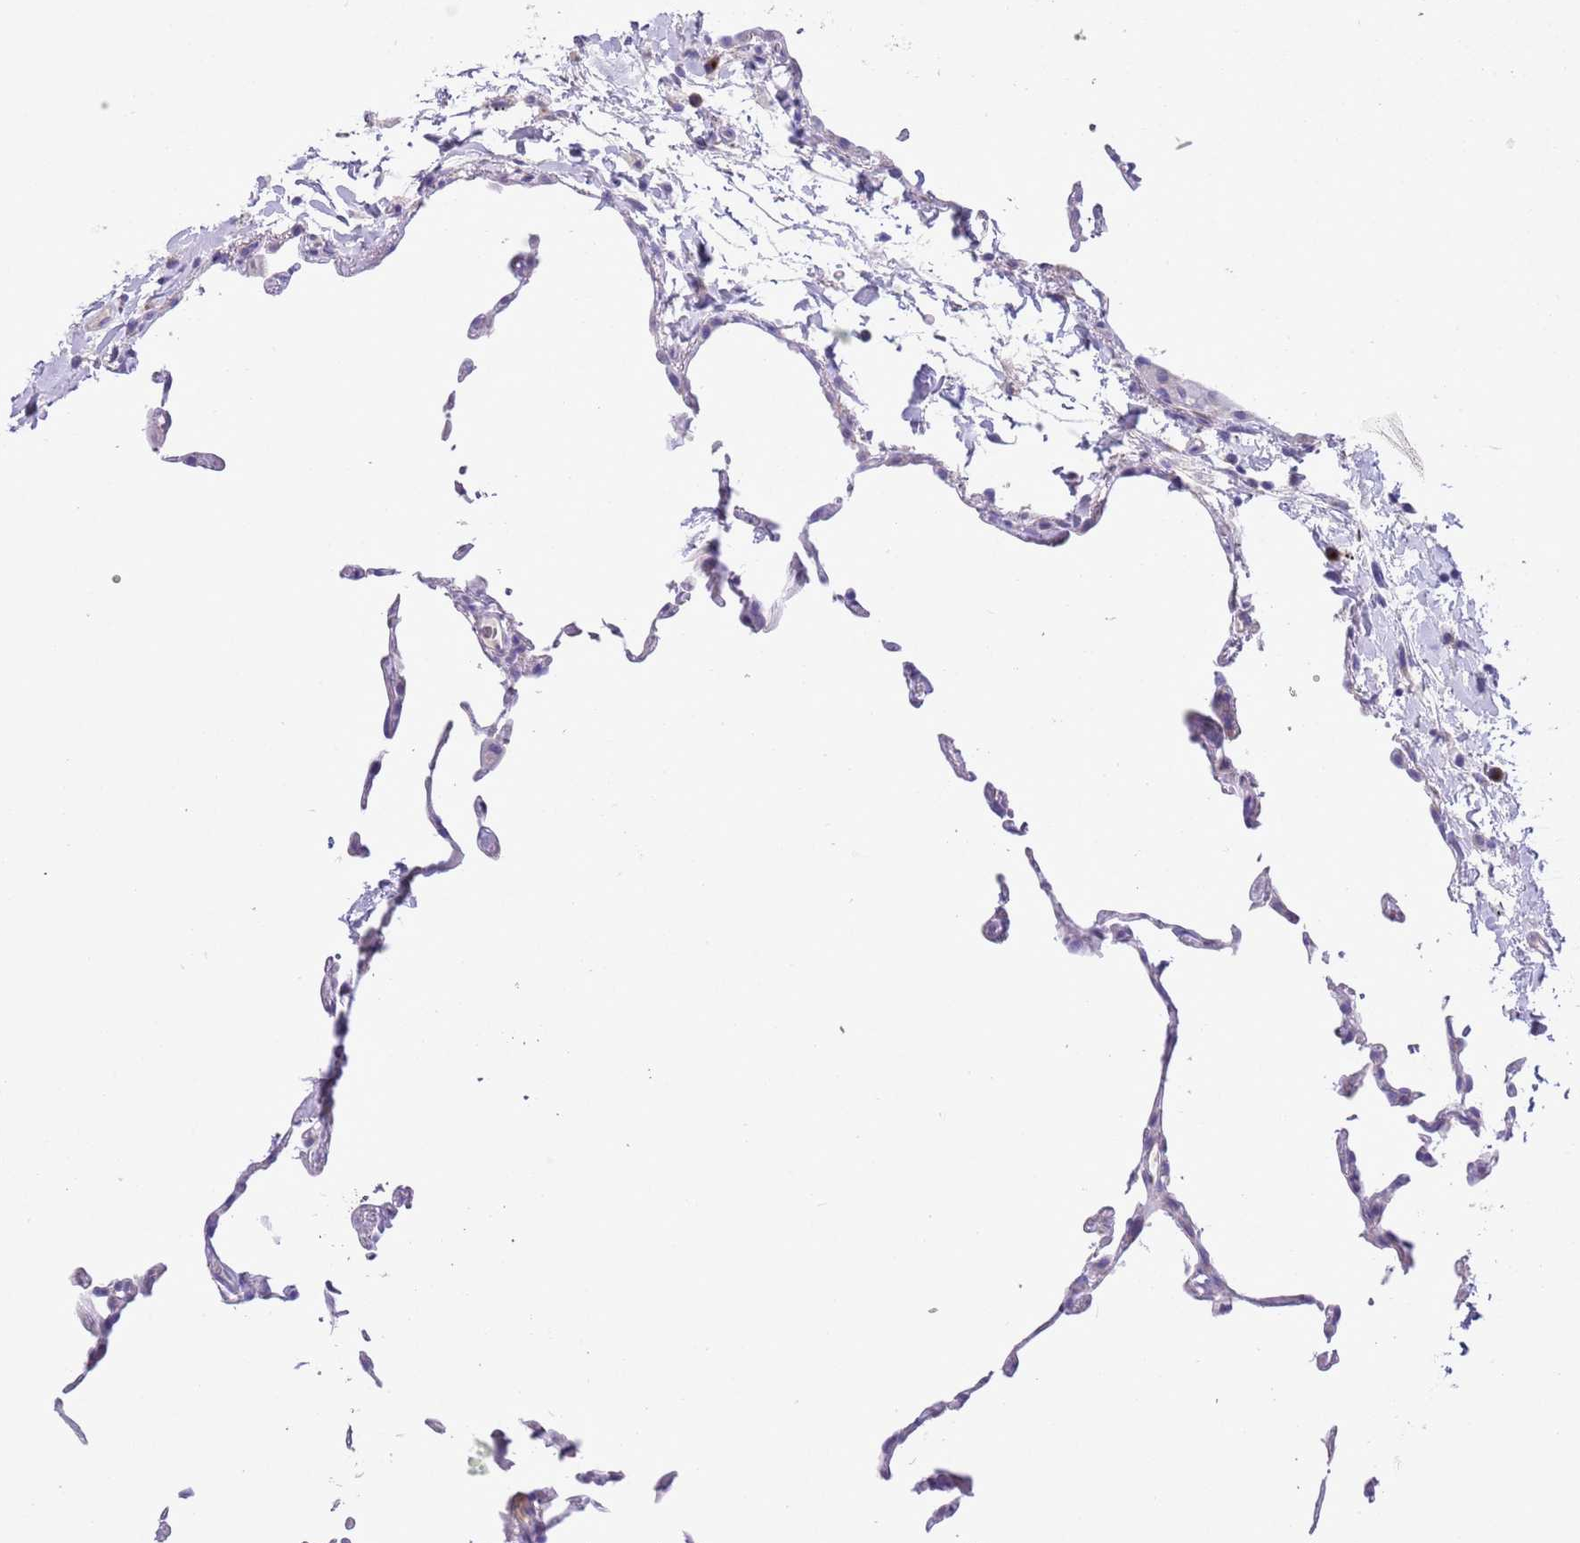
{"staining": {"intensity": "negative", "quantity": "none", "location": "none"}, "tissue": "lung", "cell_type": "Alveolar cells", "image_type": "normal", "snomed": [{"axis": "morphology", "description": "Normal tissue, NOS"}, {"axis": "topography", "description": "Lung"}], "caption": "This is an immunohistochemistry (IHC) photomicrograph of normal human lung. There is no positivity in alveolar cells.", "gene": "CLEC2A", "patient": {"sex": "female", "age": 57}}